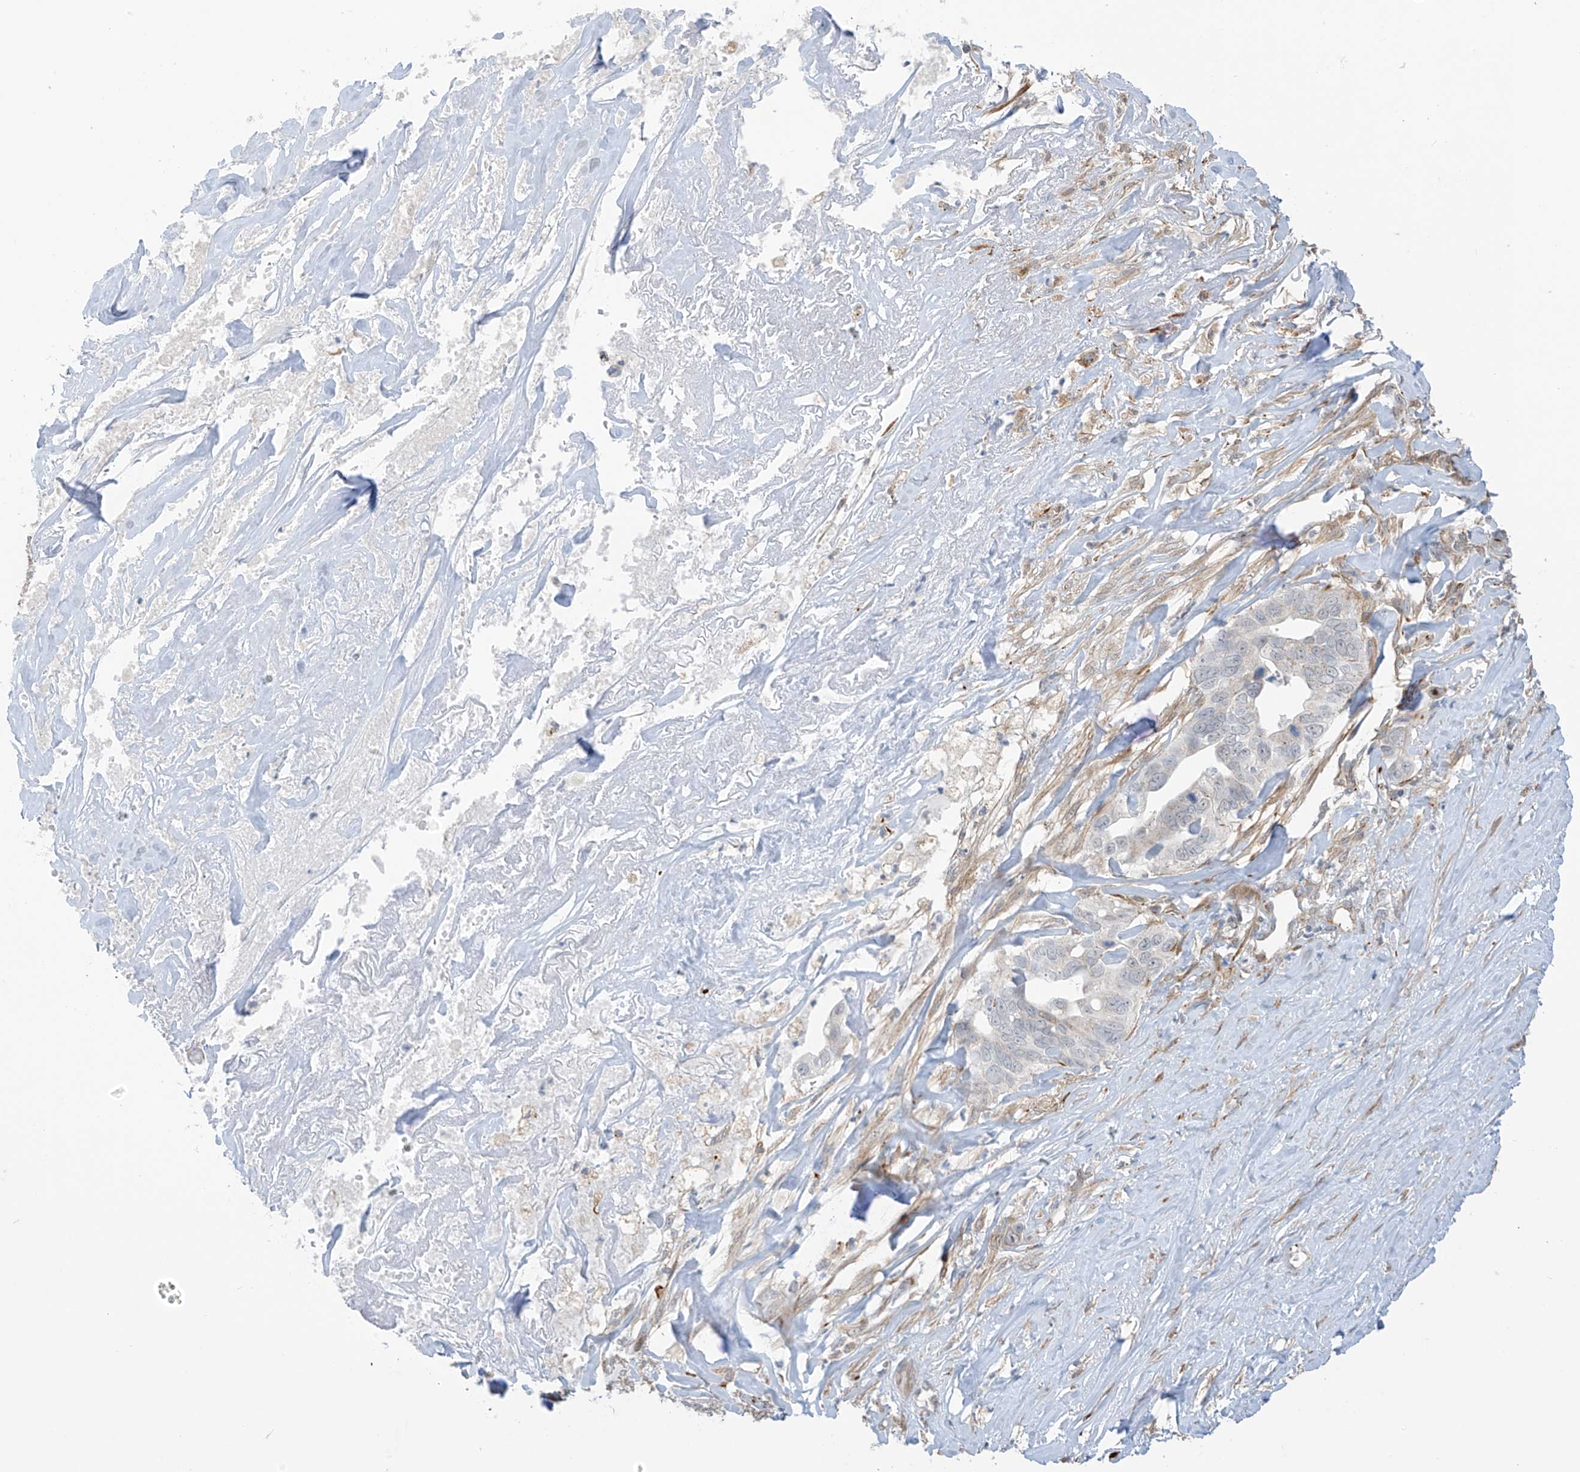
{"staining": {"intensity": "negative", "quantity": "none", "location": "none"}, "tissue": "liver cancer", "cell_type": "Tumor cells", "image_type": "cancer", "snomed": [{"axis": "morphology", "description": "Cholangiocarcinoma"}, {"axis": "topography", "description": "Liver"}], "caption": "Tumor cells are negative for protein expression in human cholangiocarcinoma (liver).", "gene": "HS6ST2", "patient": {"sex": "female", "age": 79}}